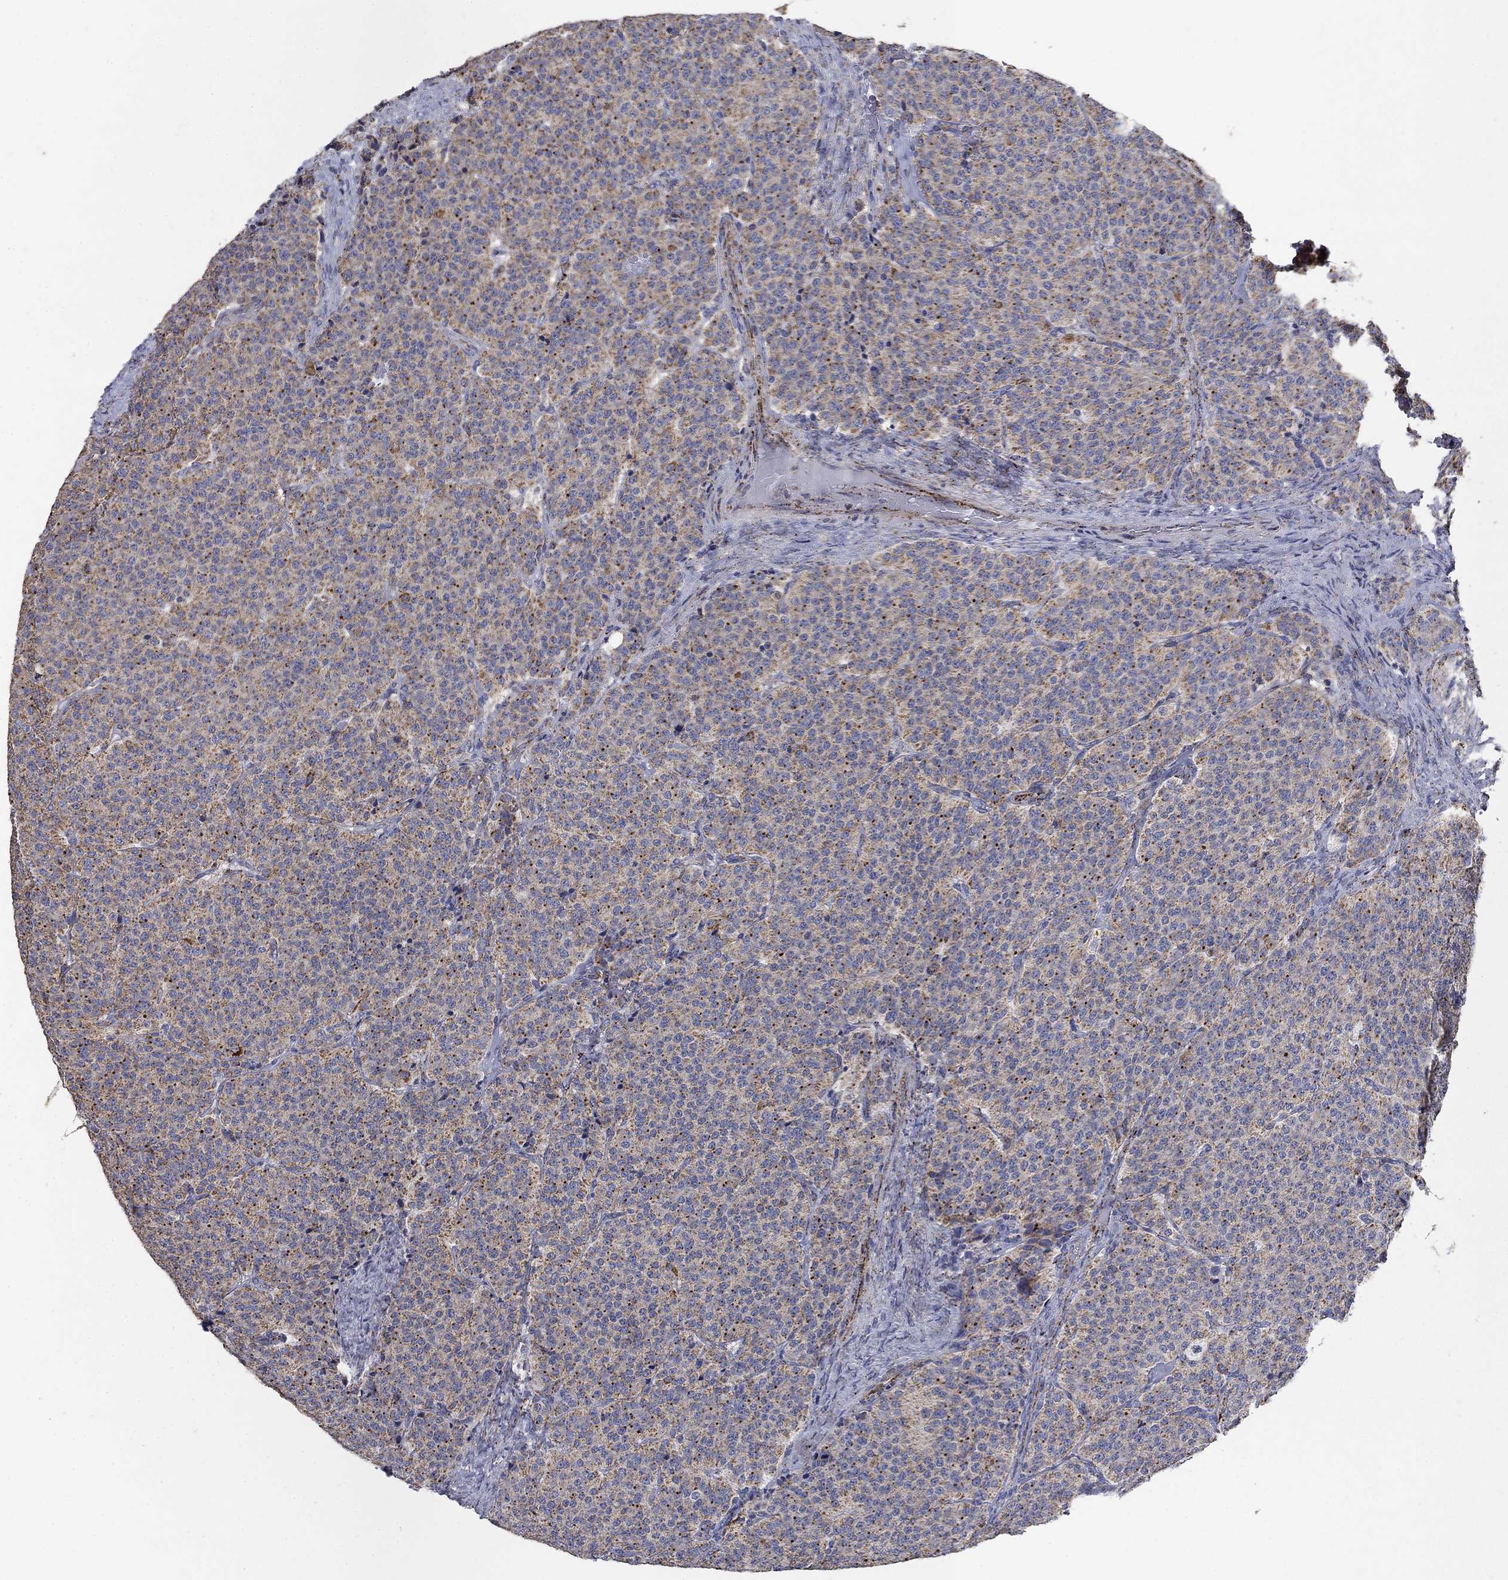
{"staining": {"intensity": "weak", "quantity": ">75%", "location": "cytoplasmic/membranous"}, "tissue": "carcinoid", "cell_type": "Tumor cells", "image_type": "cancer", "snomed": [{"axis": "morphology", "description": "Carcinoid, malignant, NOS"}, {"axis": "topography", "description": "Small intestine"}], "caption": "Weak cytoplasmic/membranous protein expression is appreciated in approximately >75% of tumor cells in carcinoid. The protein of interest is shown in brown color, while the nuclei are stained blue.", "gene": "PNPLA2", "patient": {"sex": "female", "age": 58}}